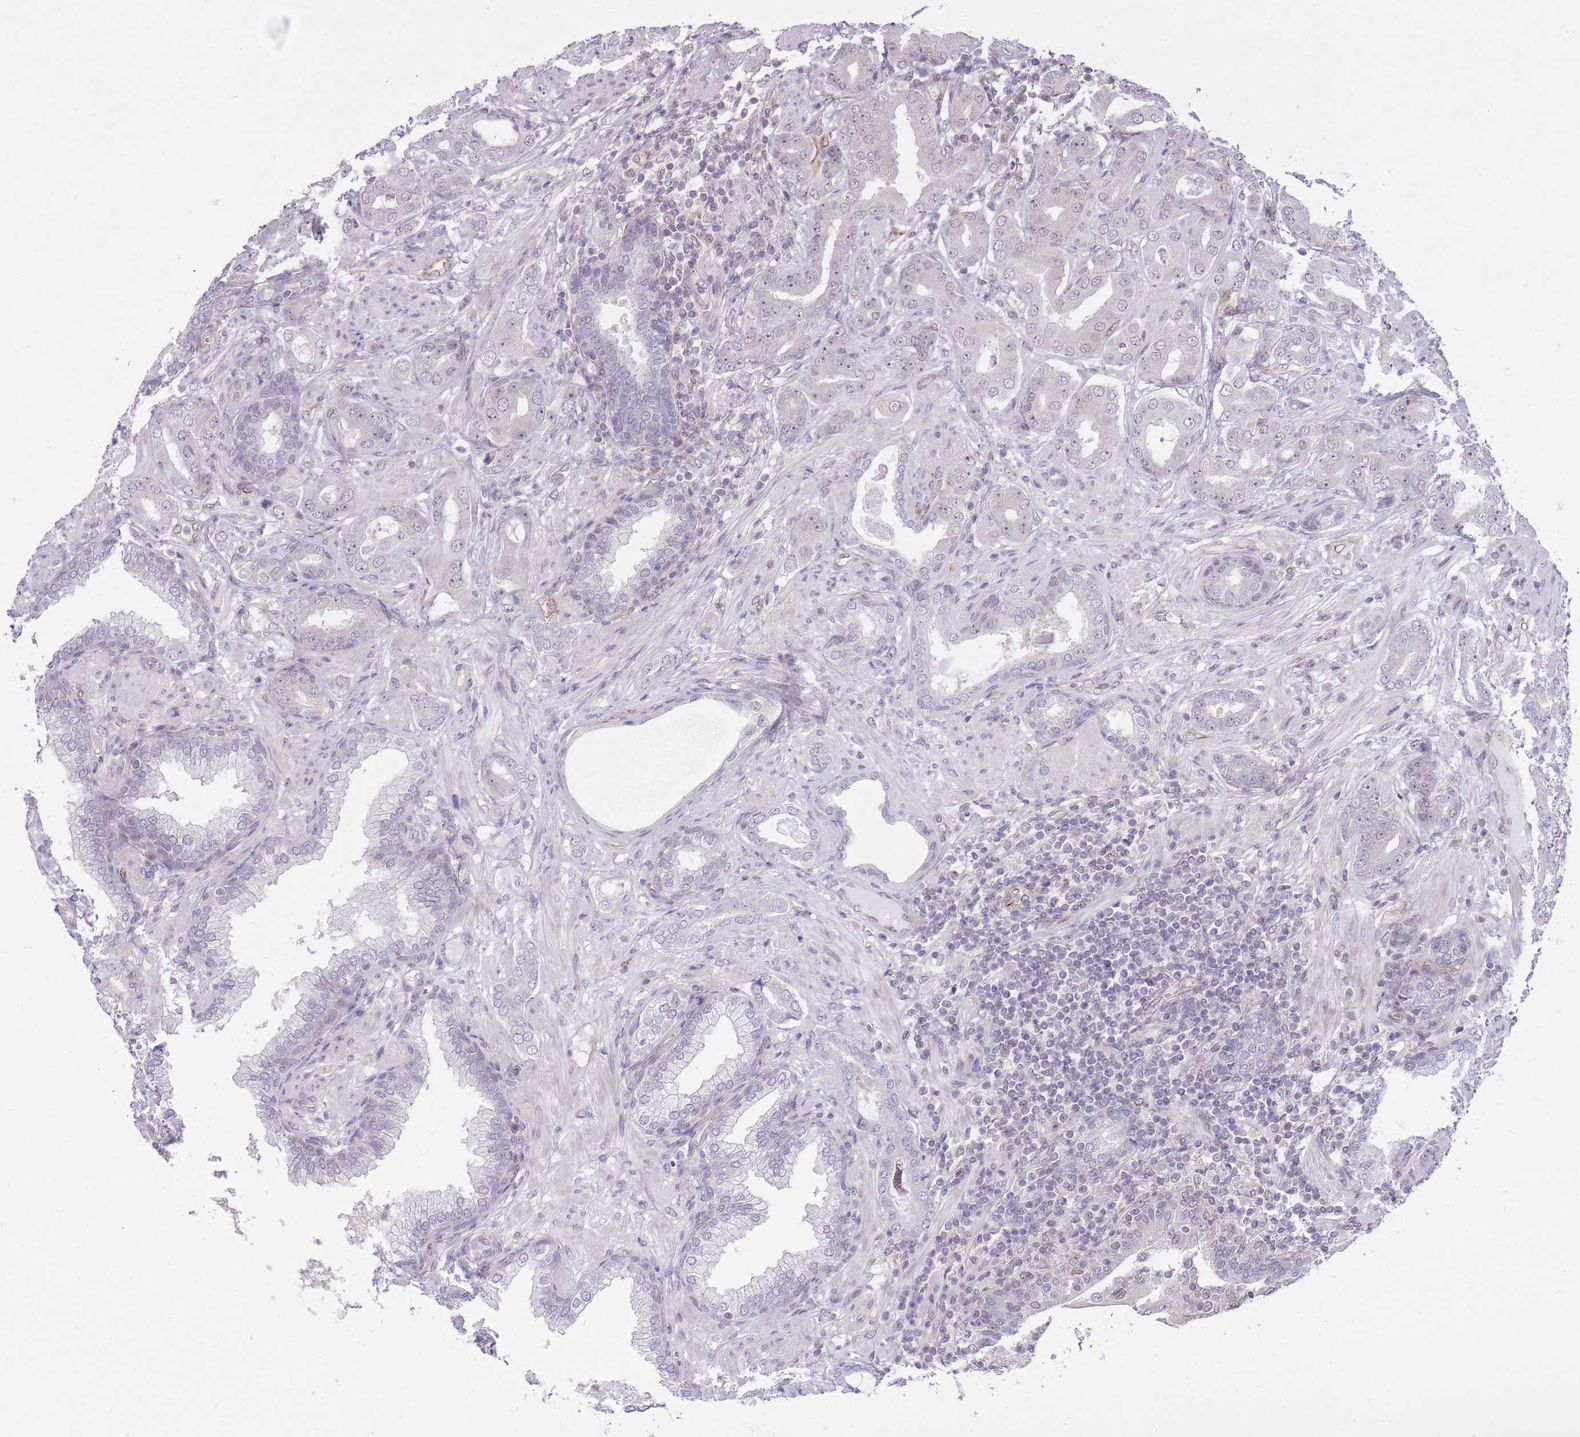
{"staining": {"intensity": "weak", "quantity": "<25%", "location": "nuclear"}, "tissue": "prostate cancer", "cell_type": "Tumor cells", "image_type": "cancer", "snomed": [{"axis": "morphology", "description": "Adenocarcinoma, Low grade"}, {"axis": "topography", "description": "Prostate"}], "caption": "Tumor cells are negative for protein expression in human adenocarcinoma (low-grade) (prostate).", "gene": "ELL", "patient": {"sex": "male", "age": 57}}